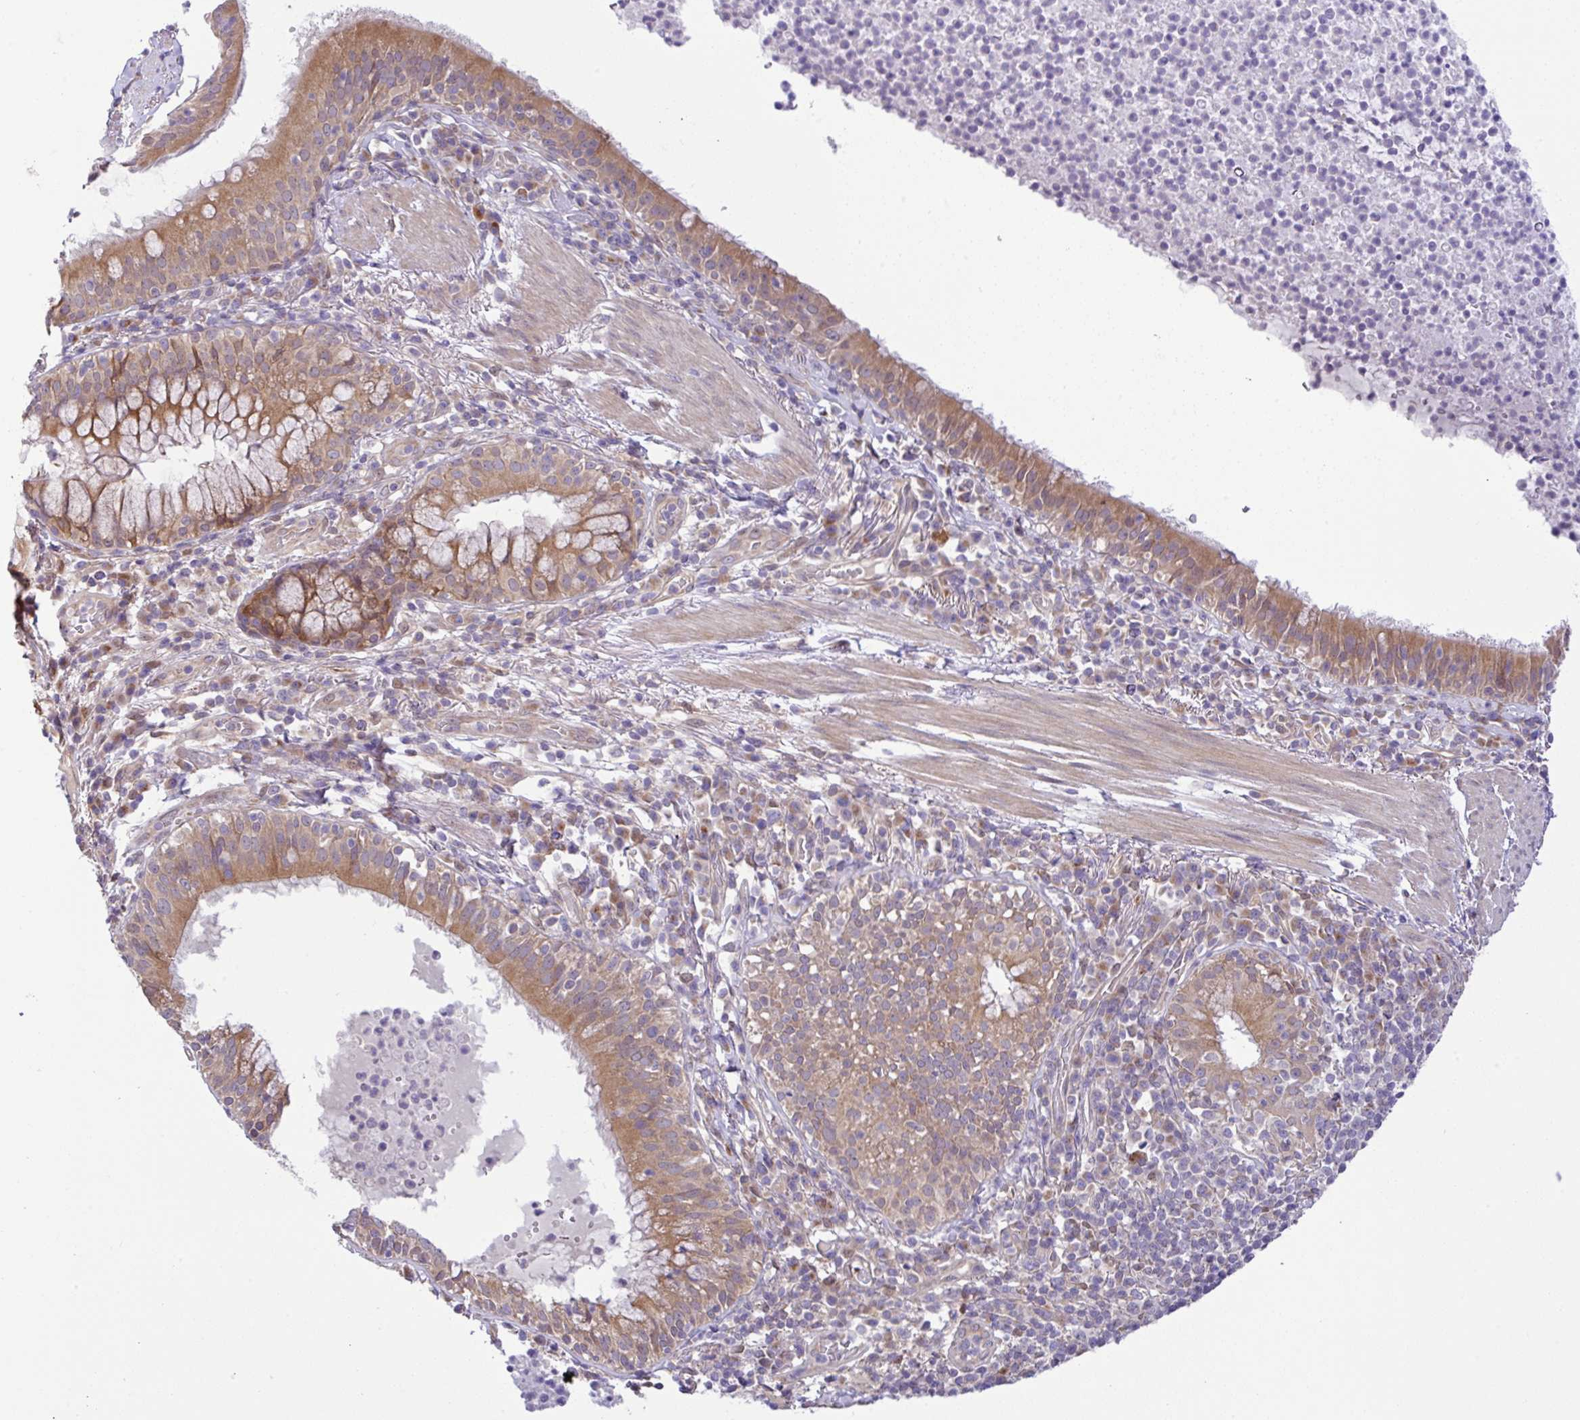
{"staining": {"intensity": "moderate", "quantity": ">75%", "location": "cytoplasmic/membranous"}, "tissue": "bronchus", "cell_type": "Respiratory epithelial cells", "image_type": "normal", "snomed": [{"axis": "morphology", "description": "Normal tissue, NOS"}, {"axis": "topography", "description": "Cartilage tissue"}, {"axis": "topography", "description": "Bronchus"}], "caption": "Respiratory epithelial cells show moderate cytoplasmic/membranous staining in approximately >75% of cells in unremarkable bronchus. The staining was performed using DAB (3,3'-diaminobenzidine), with brown indicating positive protein expression. Nuclei are stained blue with hematoxylin.", "gene": "UBE4A", "patient": {"sex": "male", "age": 56}}